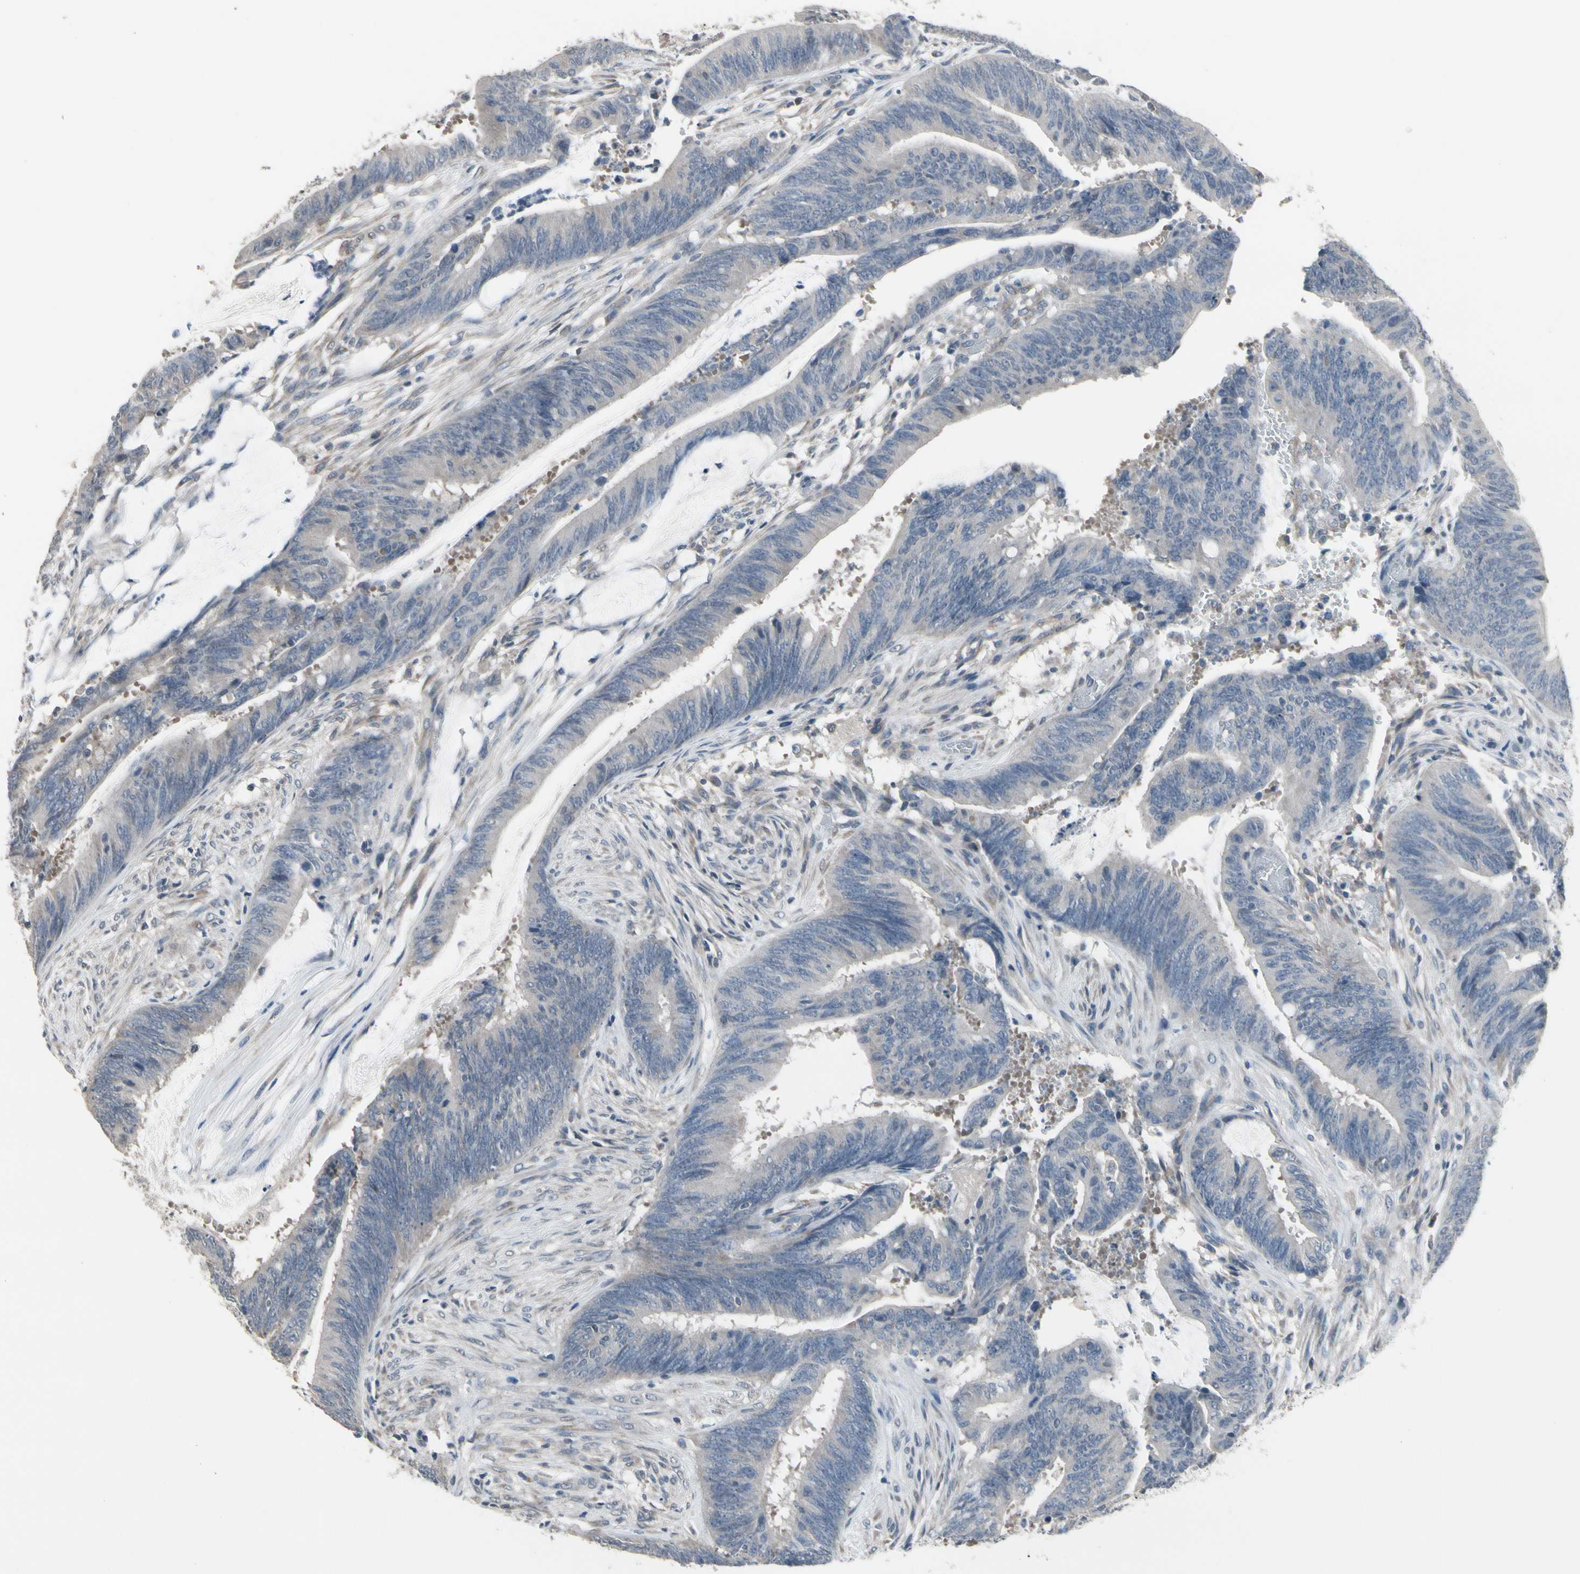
{"staining": {"intensity": "weak", "quantity": "<25%", "location": "cytoplasmic/membranous"}, "tissue": "colorectal cancer", "cell_type": "Tumor cells", "image_type": "cancer", "snomed": [{"axis": "morphology", "description": "Adenocarcinoma, NOS"}, {"axis": "topography", "description": "Rectum"}], "caption": "There is no significant staining in tumor cells of colorectal cancer. Brightfield microscopy of immunohistochemistry stained with DAB (brown) and hematoxylin (blue), captured at high magnification.", "gene": "SV2A", "patient": {"sex": "female", "age": 66}}